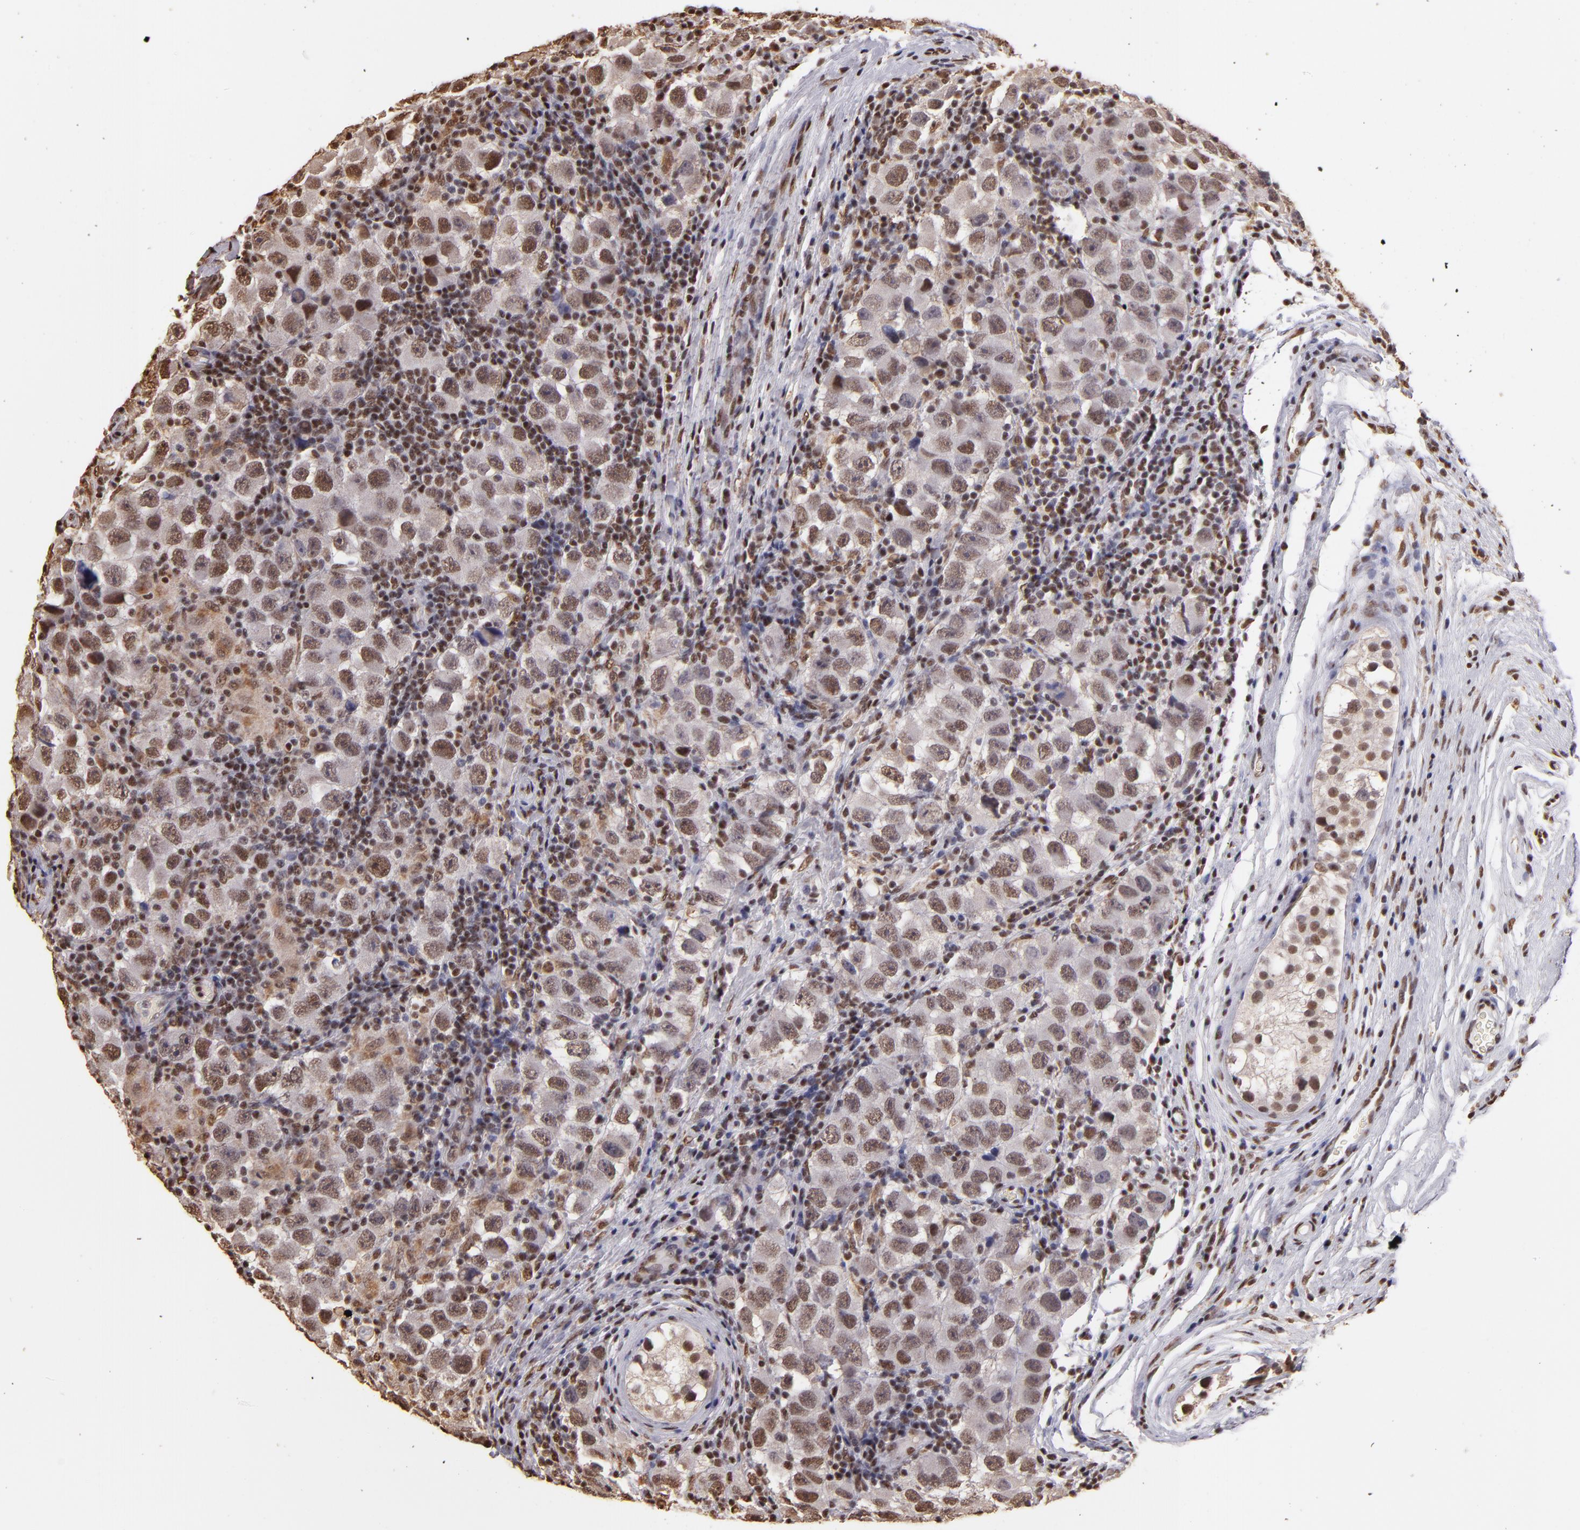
{"staining": {"intensity": "moderate", "quantity": ">75%", "location": "nuclear"}, "tissue": "testis cancer", "cell_type": "Tumor cells", "image_type": "cancer", "snomed": [{"axis": "morphology", "description": "Carcinoma, Embryonal, NOS"}, {"axis": "topography", "description": "Testis"}], "caption": "Immunohistochemistry (IHC) histopathology image of neoplastic tissue: embryonal carcinoma (testis) stained using IHC shows medium levels of moderate protein expression localized specifically in the nuclear of tumor cells, appearing as a nuclear brown color.", "gene": "SP1", "patient": {"sex": "male", "age": 21}}